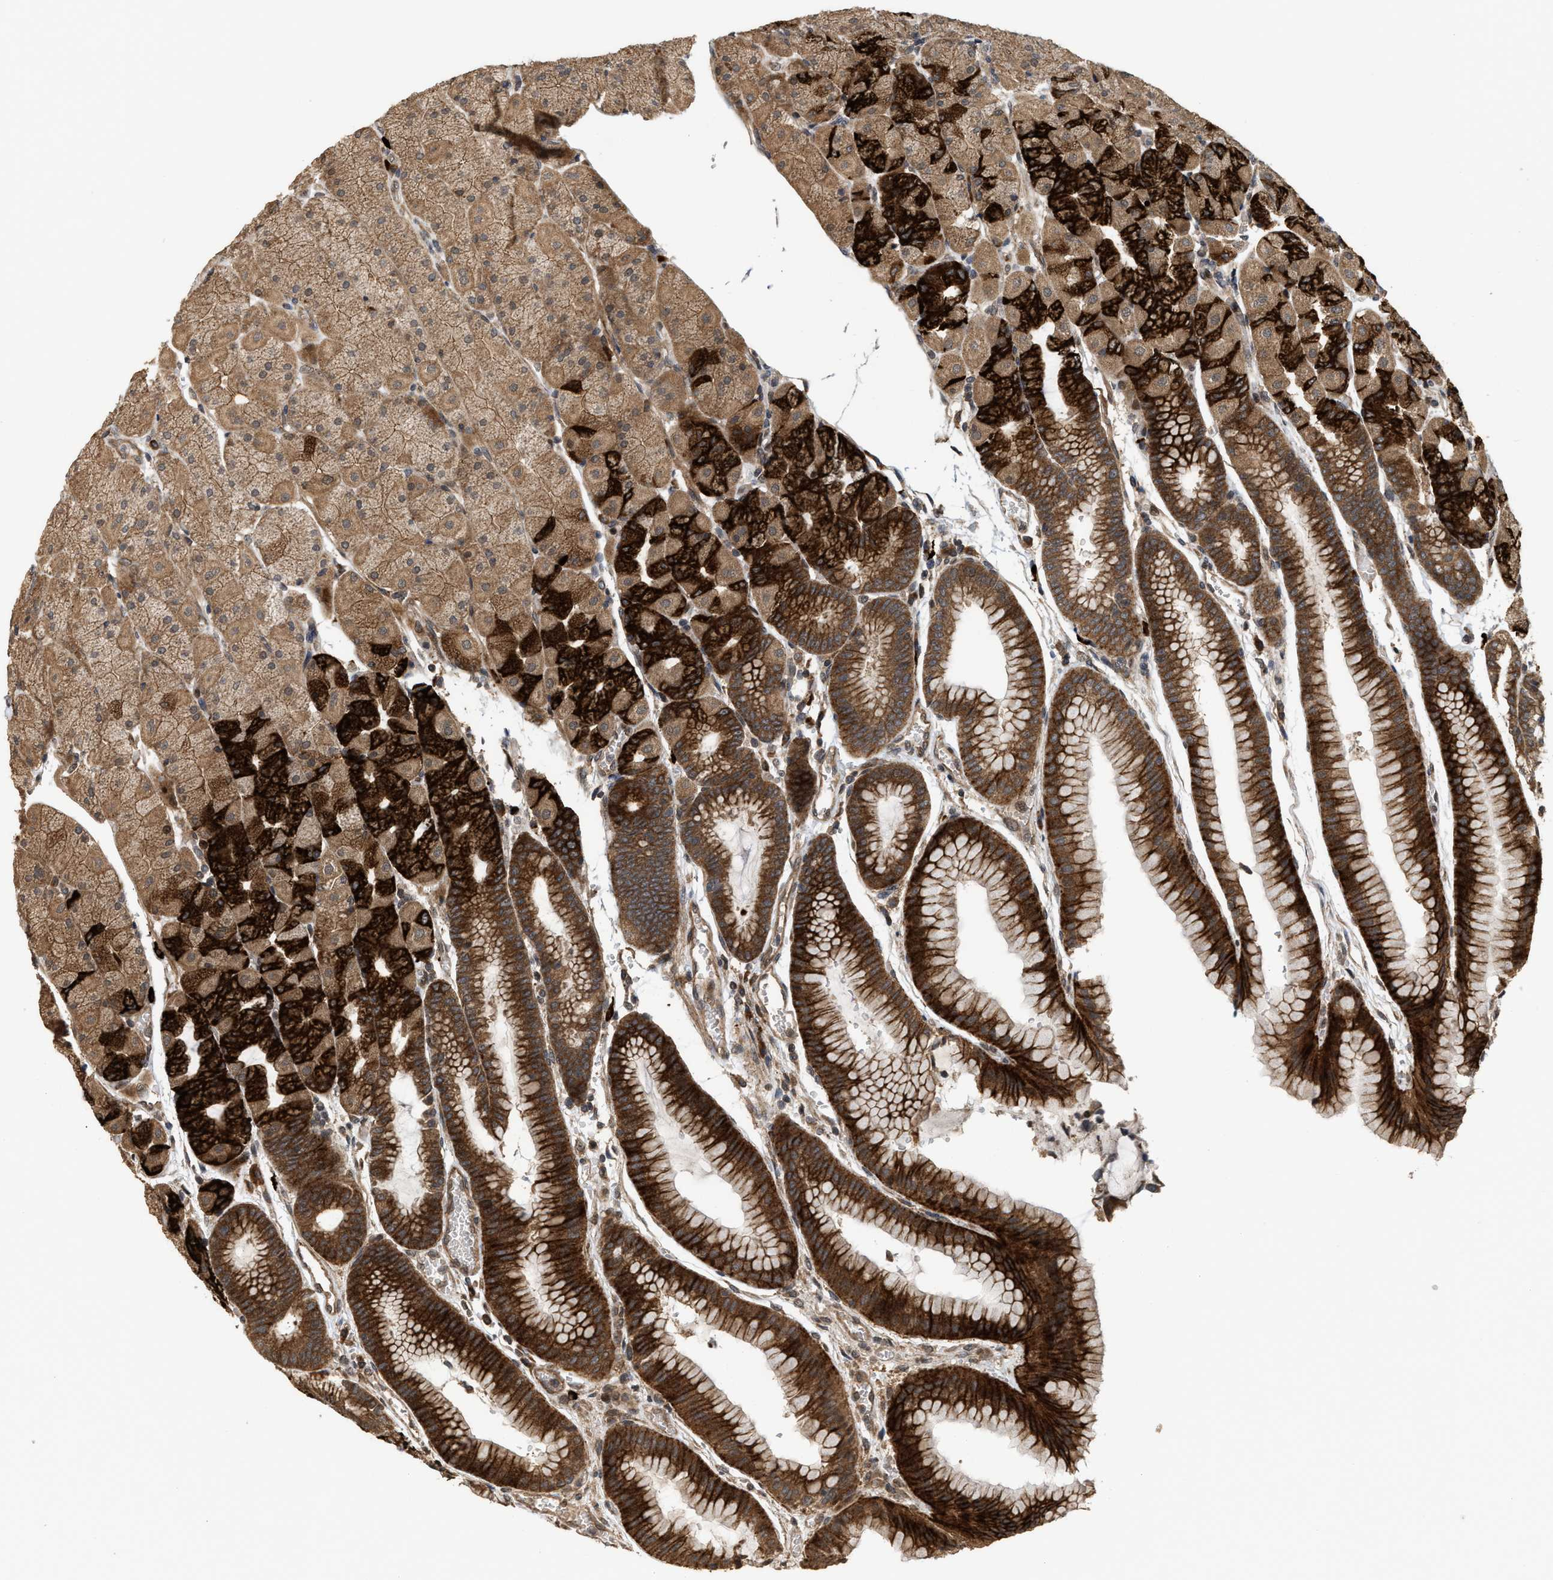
{"staining": {"intensity": "strong", "quantity": ">75%", "location": "cytoplasmic/membranous"}, "tissue": "stomach", "cell_type": "Glandular cells", "image_type": "normal", "snomed": [{"axis": "morphology", "description": "Normal tissue, NOS"}, {"axis": "morphology", "description": "Carcinoid, malignant, NOS"}, {"axis": "topography", "description": "Stomach, upper"}], "caption": "Normal stomach demonstrates strong cytoplasmic/membranous expression in about >75% of glandular cells (DAB (3,3'-diaminobenzidine) IHC, brown staining for protein, blue staining for nuclei)..", "gene": "ELP2", "patient": {"sex": "male", "age": 39}}